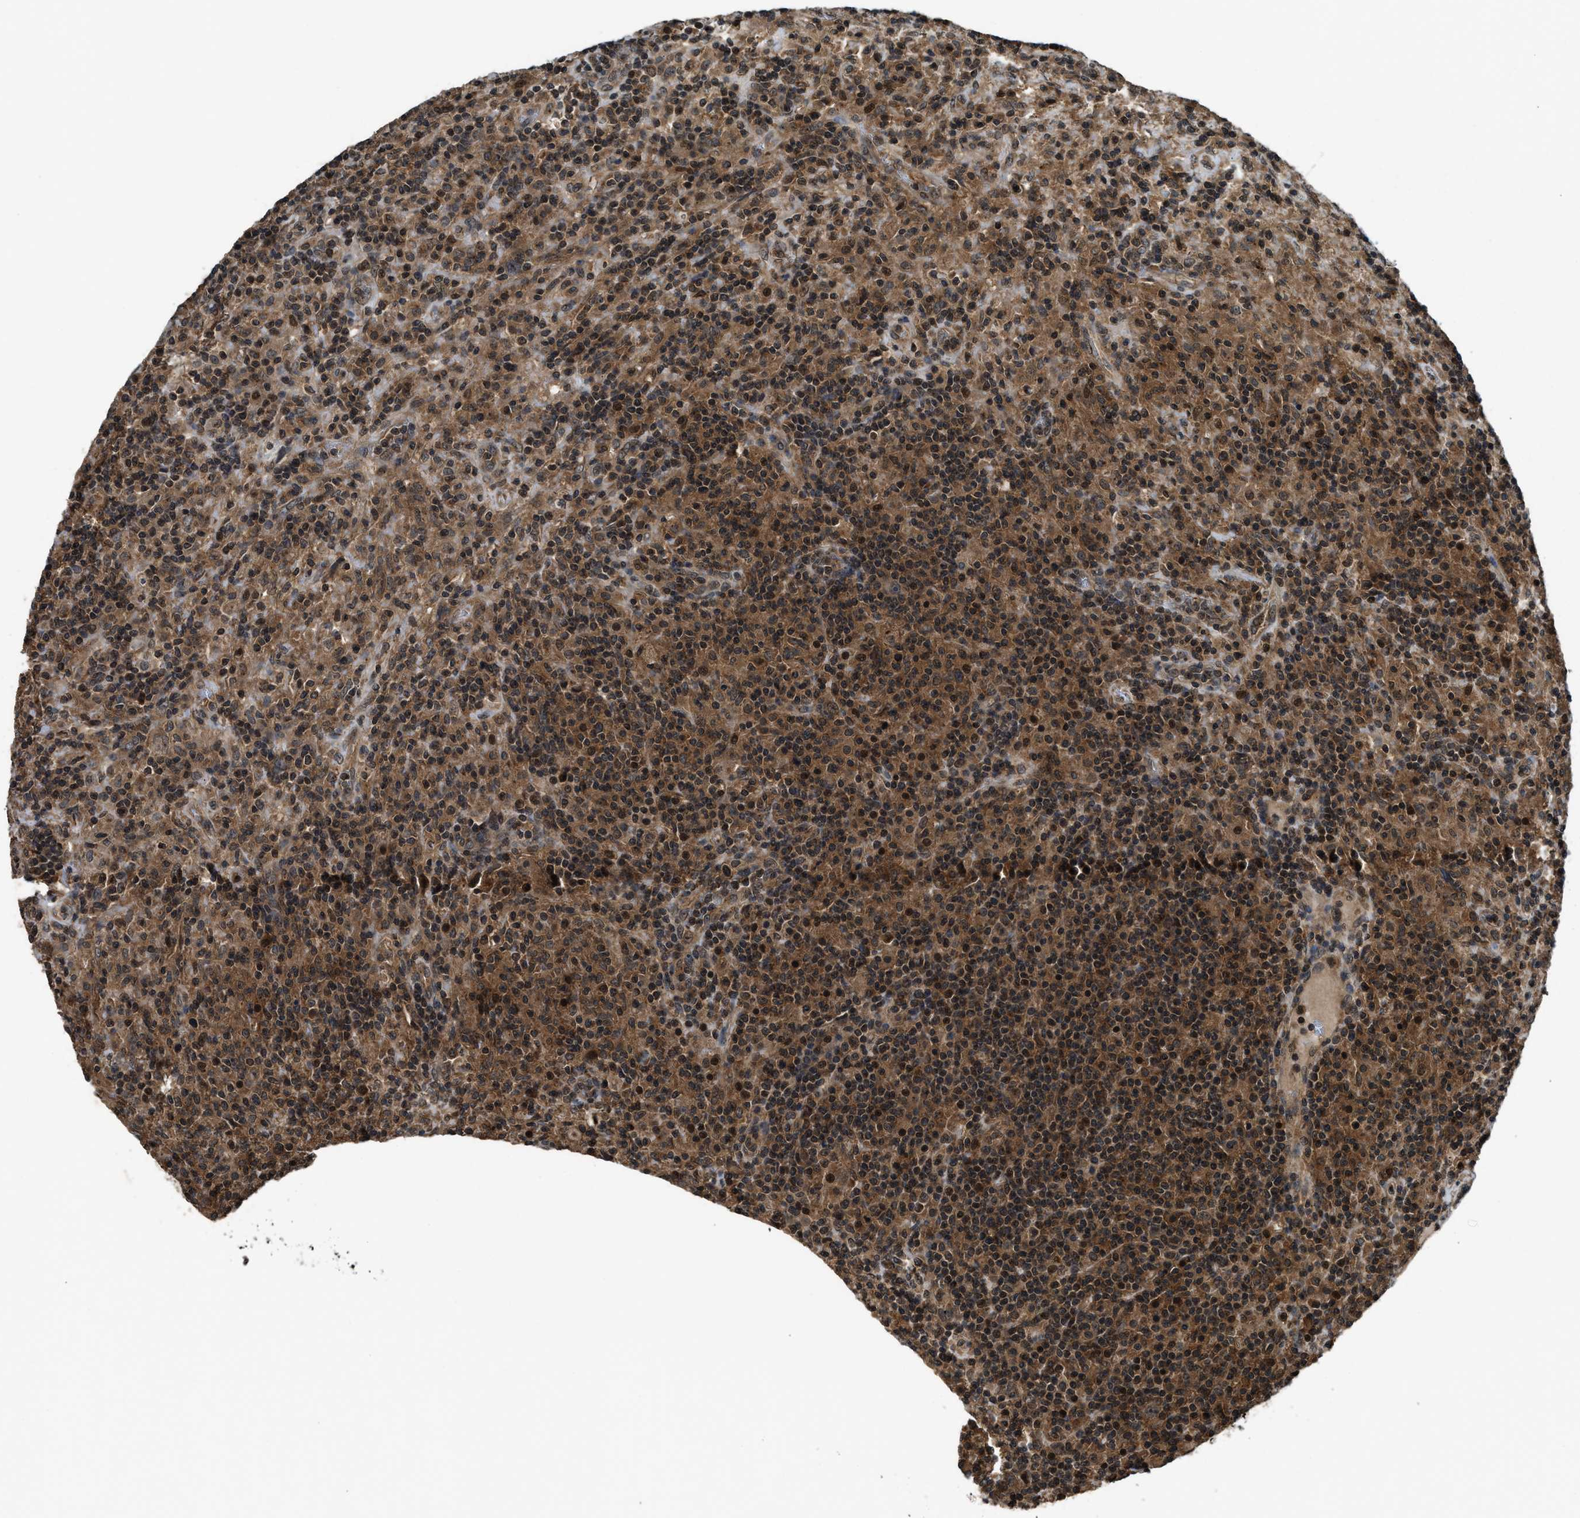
{"staining": {"intensity": "moderate", "quantity": ">75%", "location": "cytoplasmic/membranous"}, "tissue": "lymphoma", "cell_type": "Tumor cells", "image_type": "cancer", "snomed": [{"axis": "morphology", "description": "Hodgkin's disease, NOS"}, {"axis": "topography", "description": "Lymph node"}], "caption": "There is medium levels of moderate cytoplasmic/membranous positivity in tumor cells of Hodgkin's disease, as demonstrated by immunohistochemical staining (brown color).", "gene": "RPS6KB1", "patient": {"sex": "male", "age": 70}}